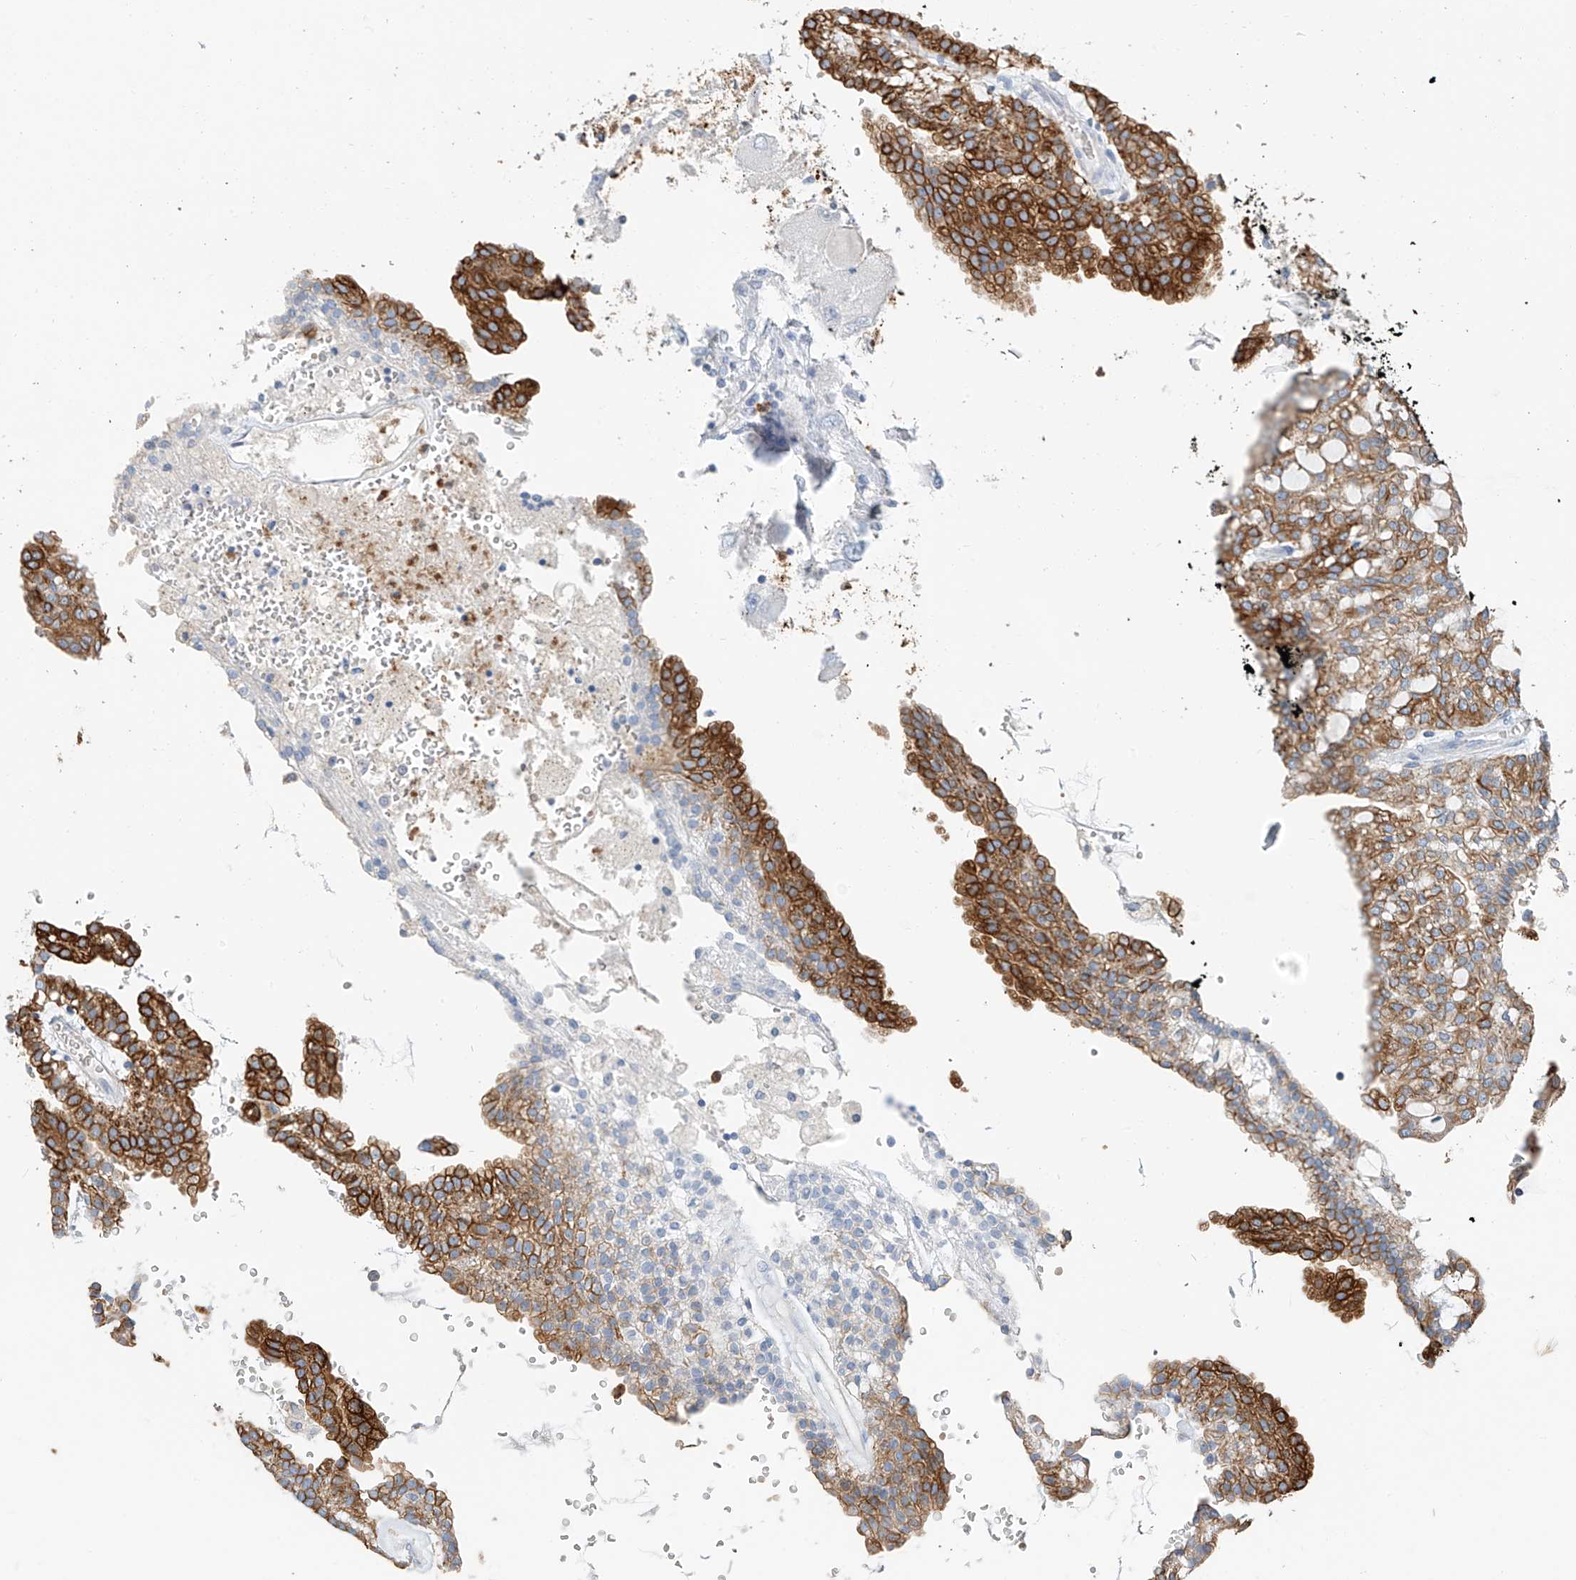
{"staining": {"intensity": "moderate", "quantity": ">75%", "location": "cytoplasmic/membranous"}, "tissue": "renal cancer", "cell_type": "Tumor cells", "image_type": "cancer", "snomed": [{"axis": "morphology", "description": "Adenocarcinoma, NOS"}, {"axis": "topography", "description": "Kidney"}], "caption": "Renal cancer was stained to show a protein in brown. There is medium levels of moderate cytoplasmic/membranous staining in approximately >75% of tumor cells.", "gene": "PAFAH1B3", "patient": {"sex": "male", "age": 63}}